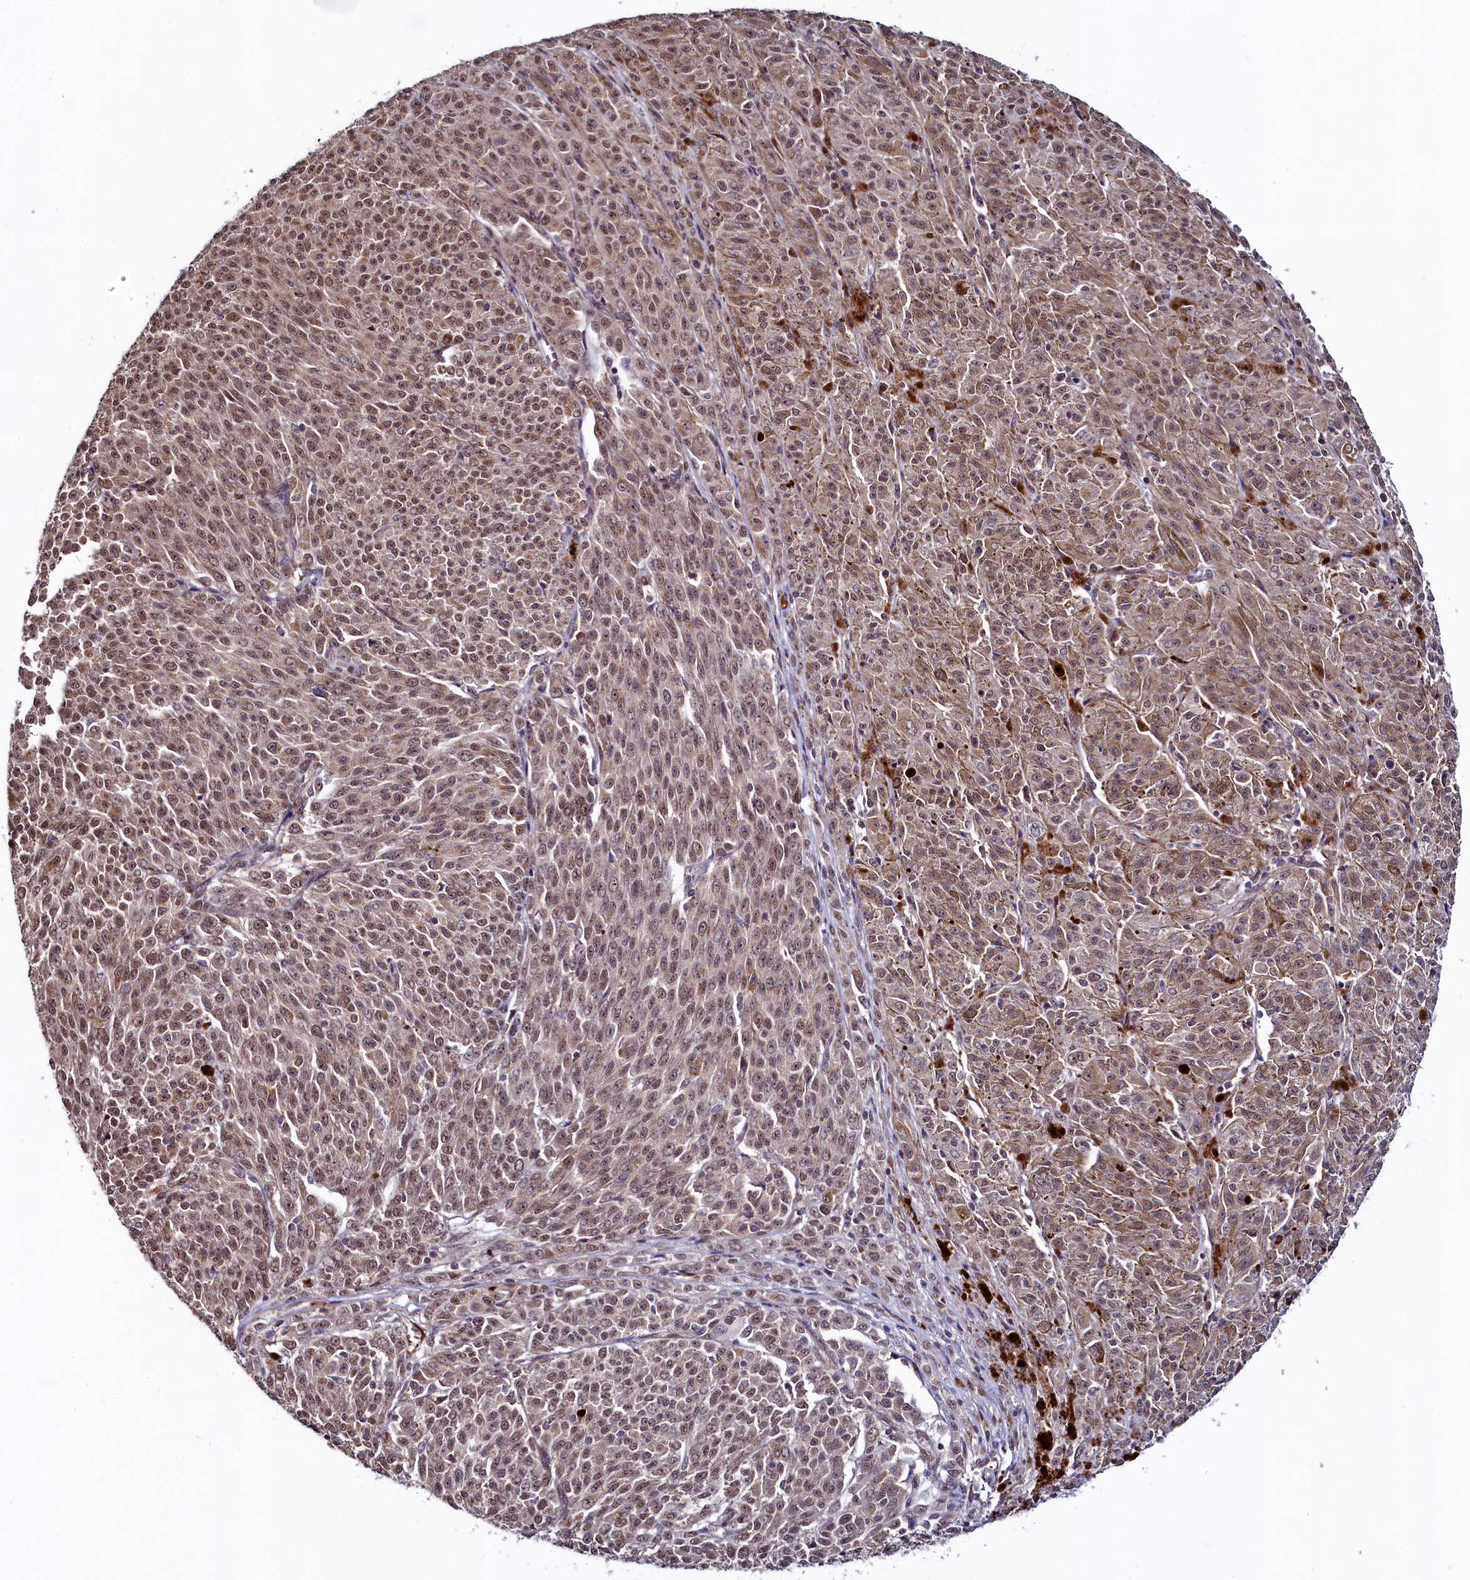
{"staining": {"intensity": "moderate", "quantity": ">75%", "location": "cytoplasmic/membranous,nuclear"}, "tissue": "melanoma", "cell_type": "Tumor cells", "image_type": "cancer", "snomed": [{"axis": "morphology", "description": "Malignant melanoma, NOS"}, {"axis": "topography", "description": "Skin"}], "caption": "The immunohistochemical stain highlights moderate cytoplasmic/membranous and nuclear positivity in tumor cells of melanoma tissue.", "gene": "SEC24C", "patient": {"sex": "female", "age": 52}}